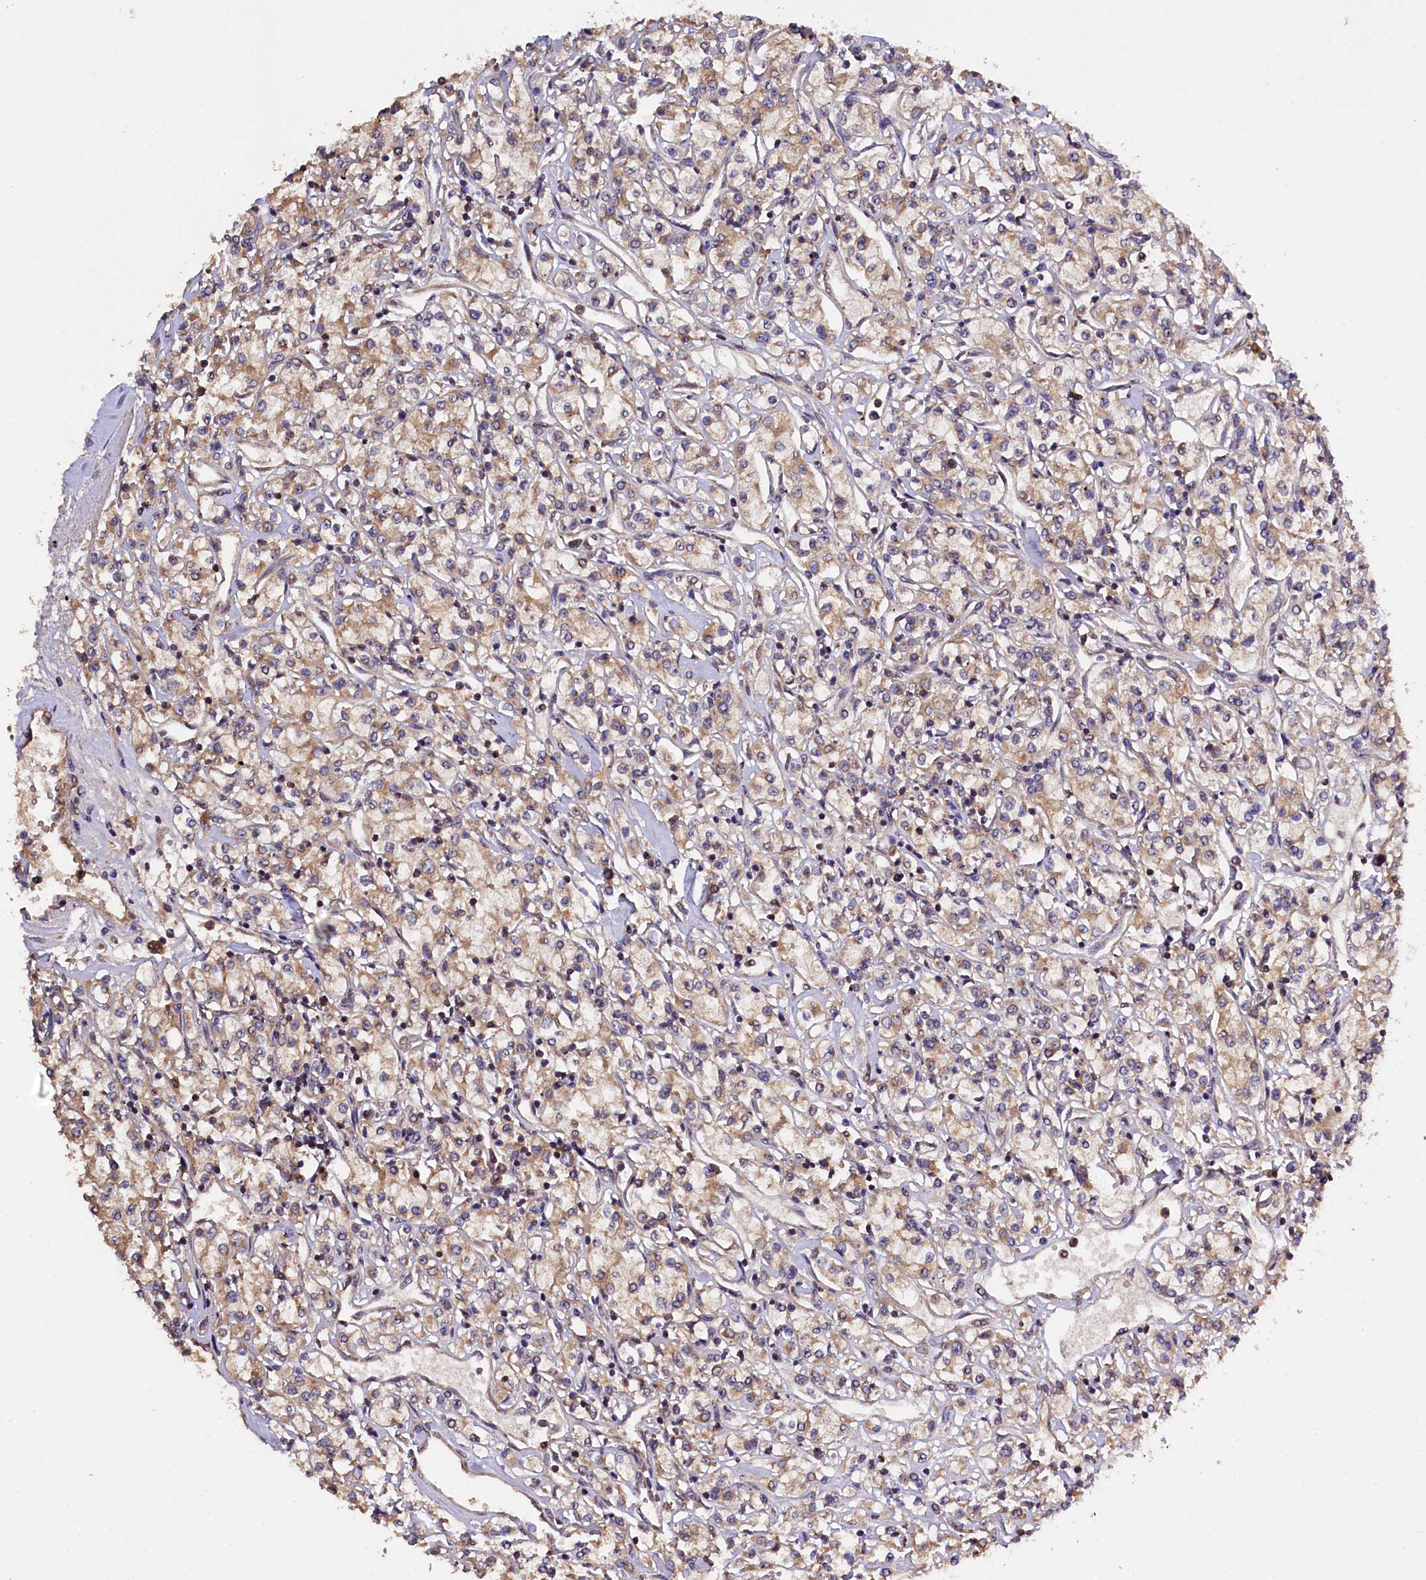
{"staining": {"intensity": "moderate", "quantity": ">75%", "location": "cytoplasmic/membranous"}, "tissue": "renal cancer", "cell_type": "Tumor cells", "image_type": "cancer", "snomed": [{"axis": "morphology", "description": "Adenocarcinoma, NOS"}, {"axis": "topography", "description": "Kidney"}], "caption": "Protein staining reveals moderate cytoplasmic/membranous staining in approximately >75% of tumor cells in adenocarcinoma (renal).", "gene": "KLC2", "patient": {"sex": "female", "age": 59}}